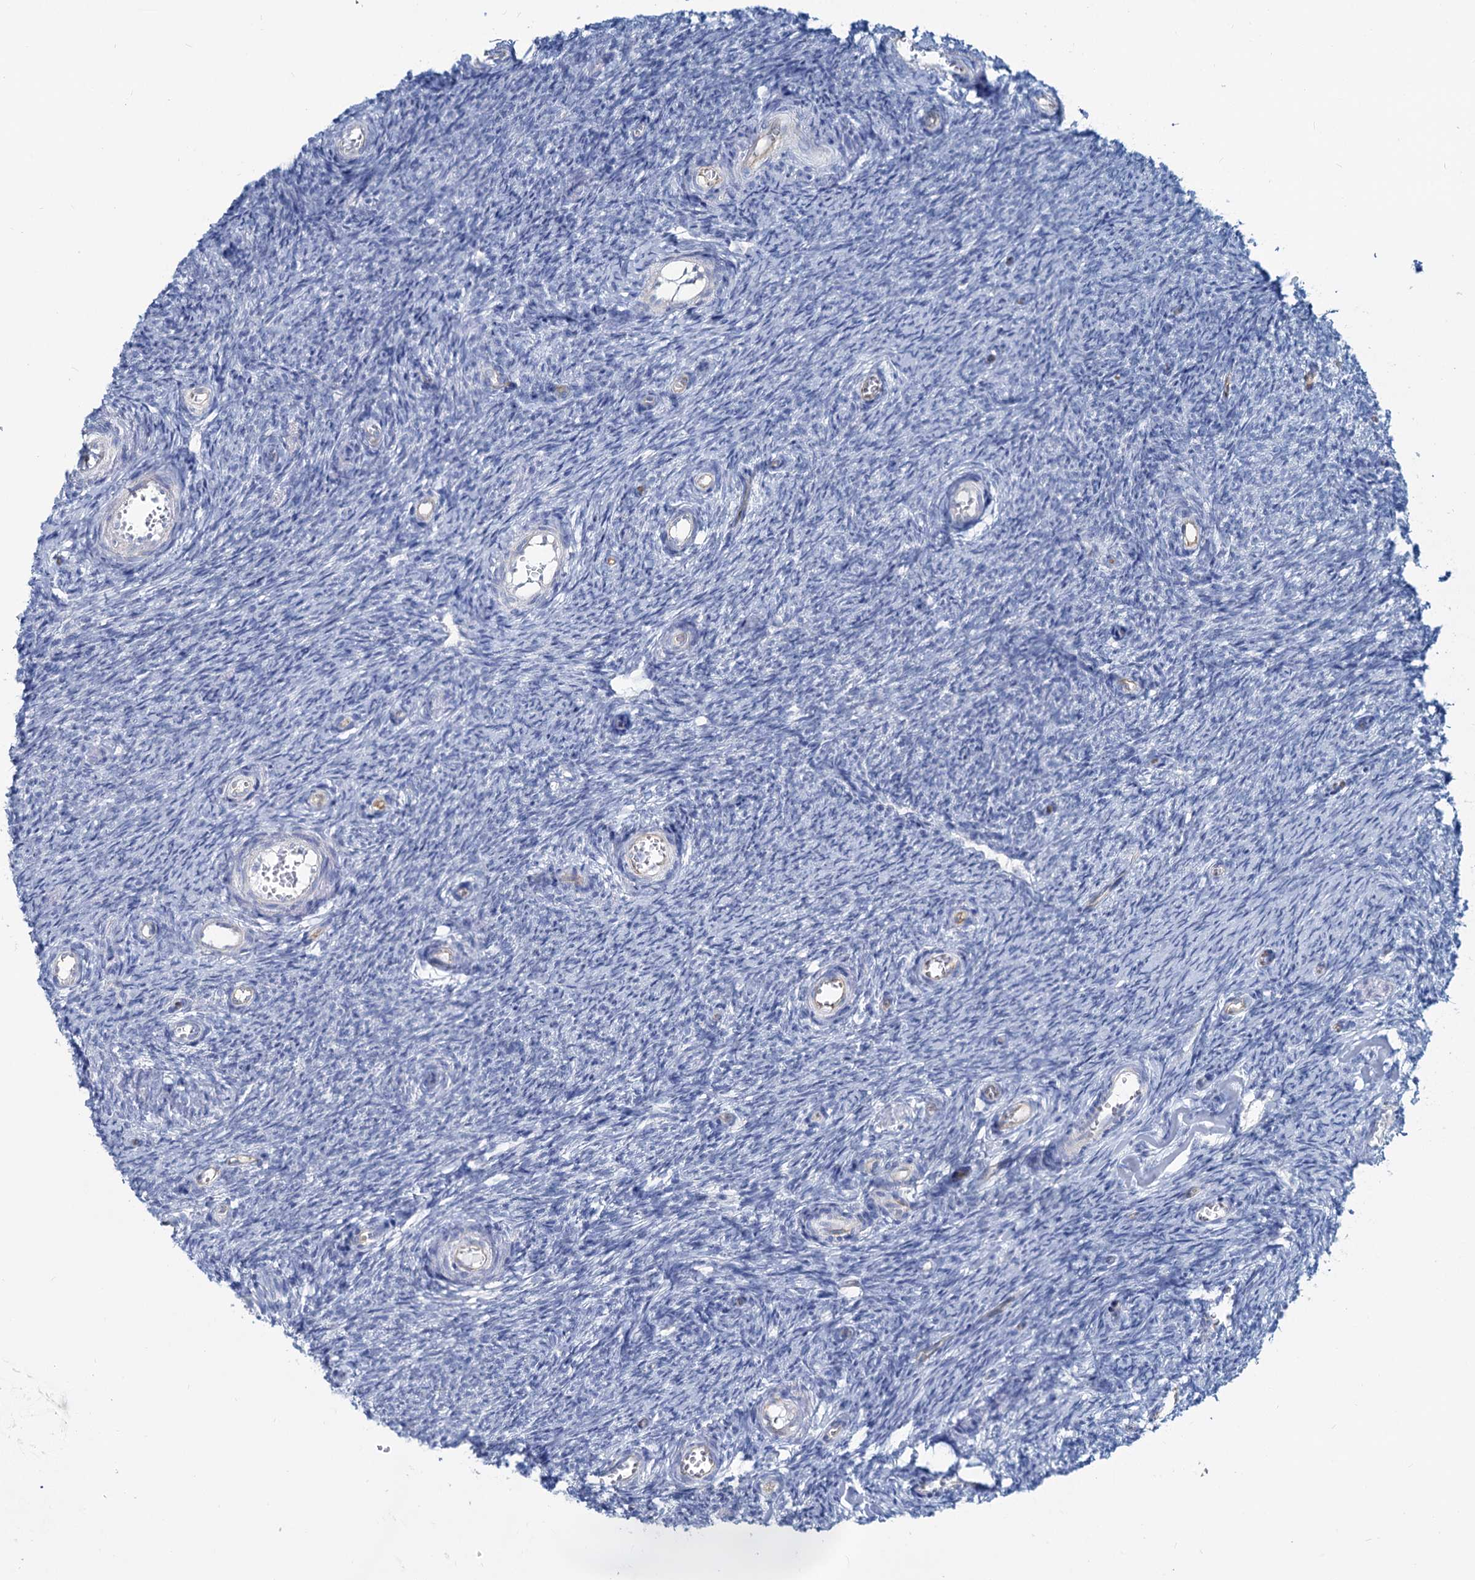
{"staining": {"intensity": "negative", "quantity": "none", "location": "none"}, "tissue": "ovary", "cell_type": "Ovarian stroma cells", "image_type": "normal", "snomed": [{"axis": "morphology", "description": "Normal tissue, NOS"}, {"axis": "topography", "description": "Ovary"}], "caption": "Human ovary stained for a protein using immunohistochemistry (IHC) demonstrates no positivity in ovarian stroma cells.", "gene": "SLC1A3", "patient": {"sex": "female", "age": 44}}